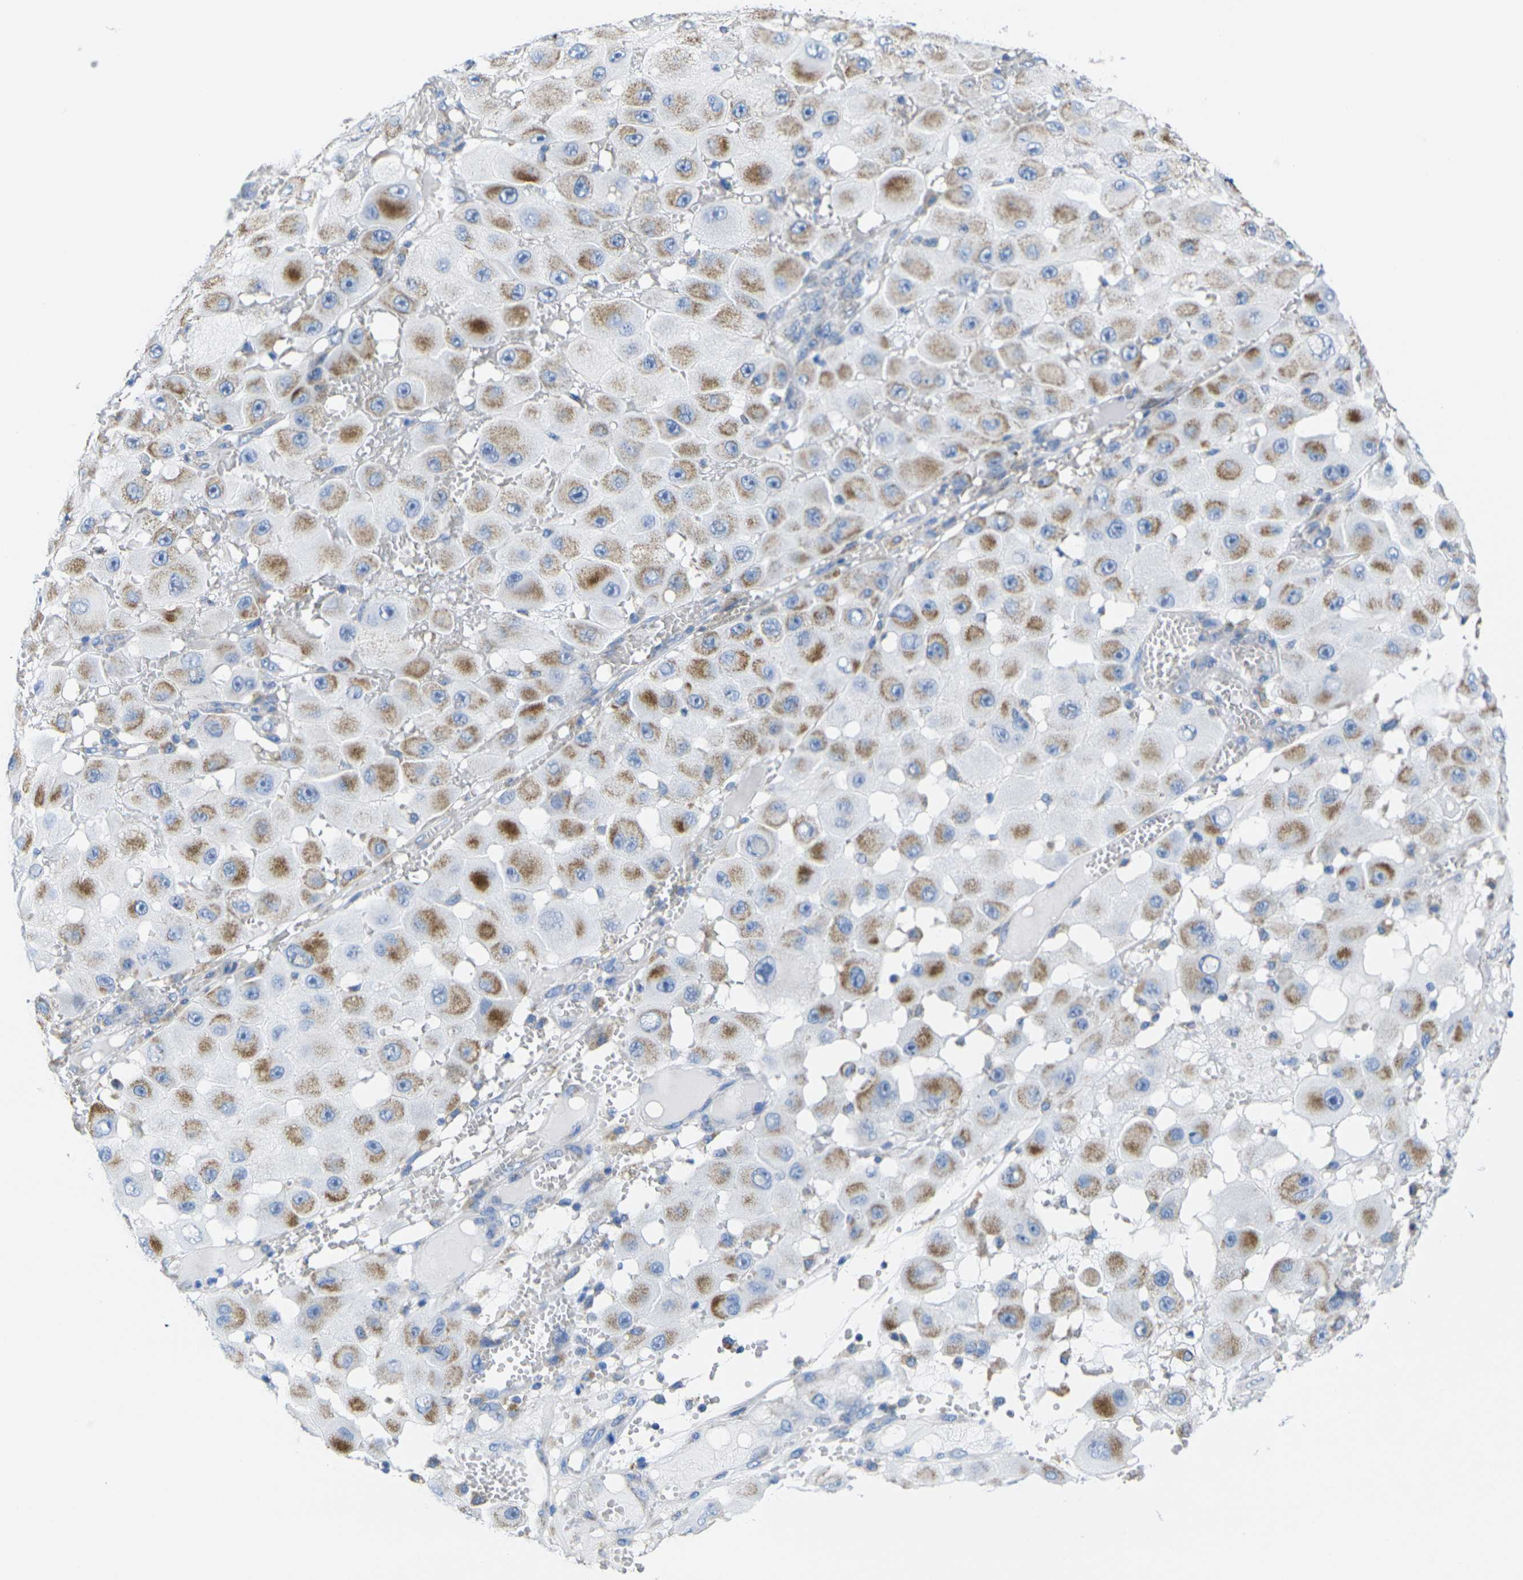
{"staining": {"intensity": "moderate", "quantity": "25%-75%", "location": "cytoplasmic/membranous"}, "tissue": "melanoma", "cell_type": "Tumor cells", "image_type": "cancer", "snomed": [{"axis": "morphology", "description": "Malignant melanoma, NOS"}, {"axis": "topography", "description": "Skin"}], "caption": "IHC staining of malignant melanoma, which shows medium levels of moderate cytoplasmic/membranous expression in approximately 25%-75% of tumor cells indicating moderate cytoplasmic/membranous protein staining. The staining was performed using DAB (brown) for protein detection and nuclei were counterstained in hematoxylin (blue).", "gene": "TMEM204", "patient": {"sex": "female", "age": 81}}